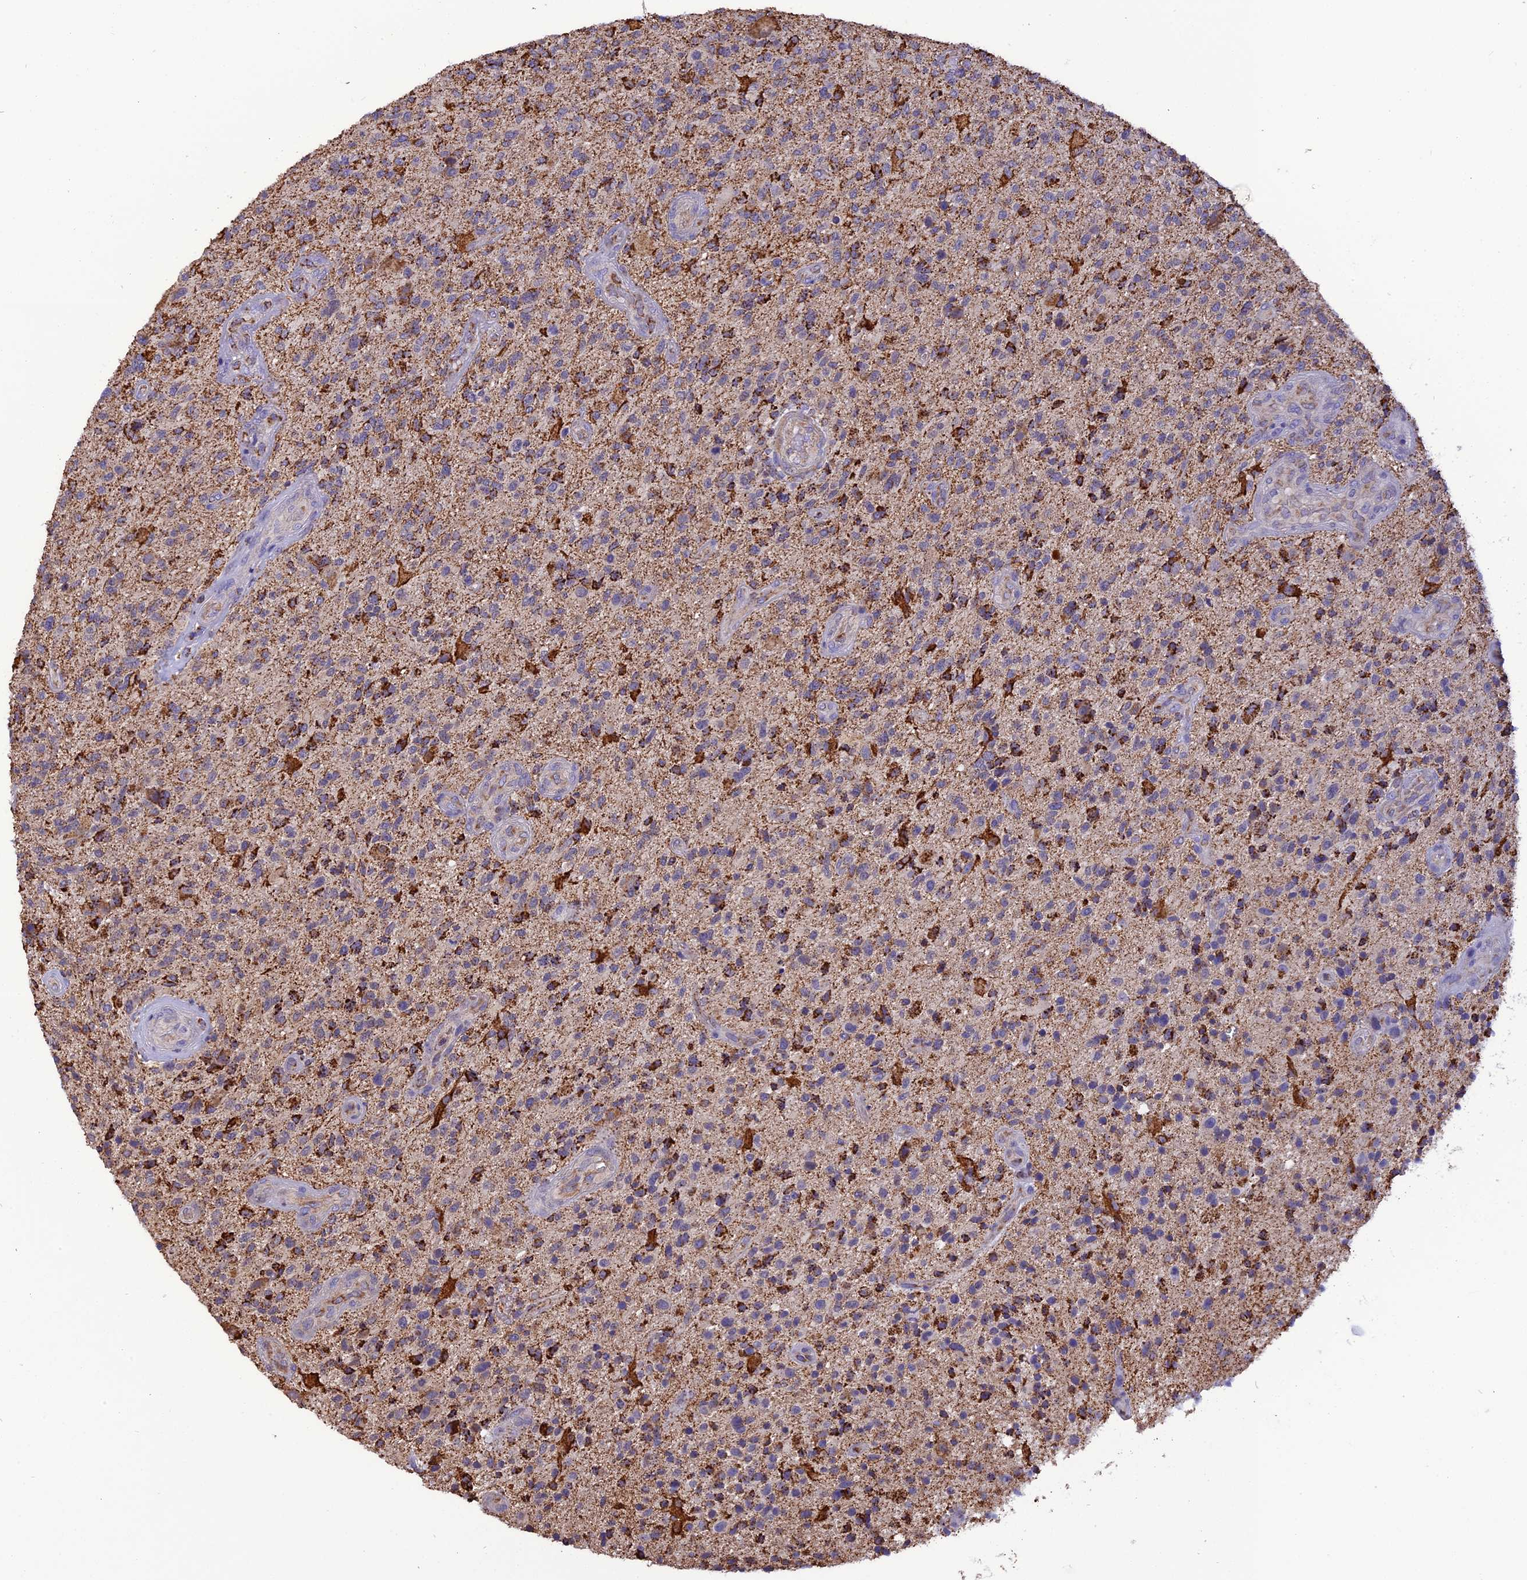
{"staining": {"intensity": "strong", "quantity": "<25%", "location": "cytoplasmic/membranous"}, "tissue": "glioma", "cell_type": "Tumor cells", "image_type": "cancer", "snomed": [{"axis": "morphology", "description": "Glioma, malignant, High grade"}, {"axis": "topography", "description": "Brain"}], "caption": "Tumor cells demonstrate medium levels of strong cytoplasmic/membranous expression in about <25% of cells in human glioma.", "gene": "KCNG1", "patient": {"sex": "male", "age": 47}}